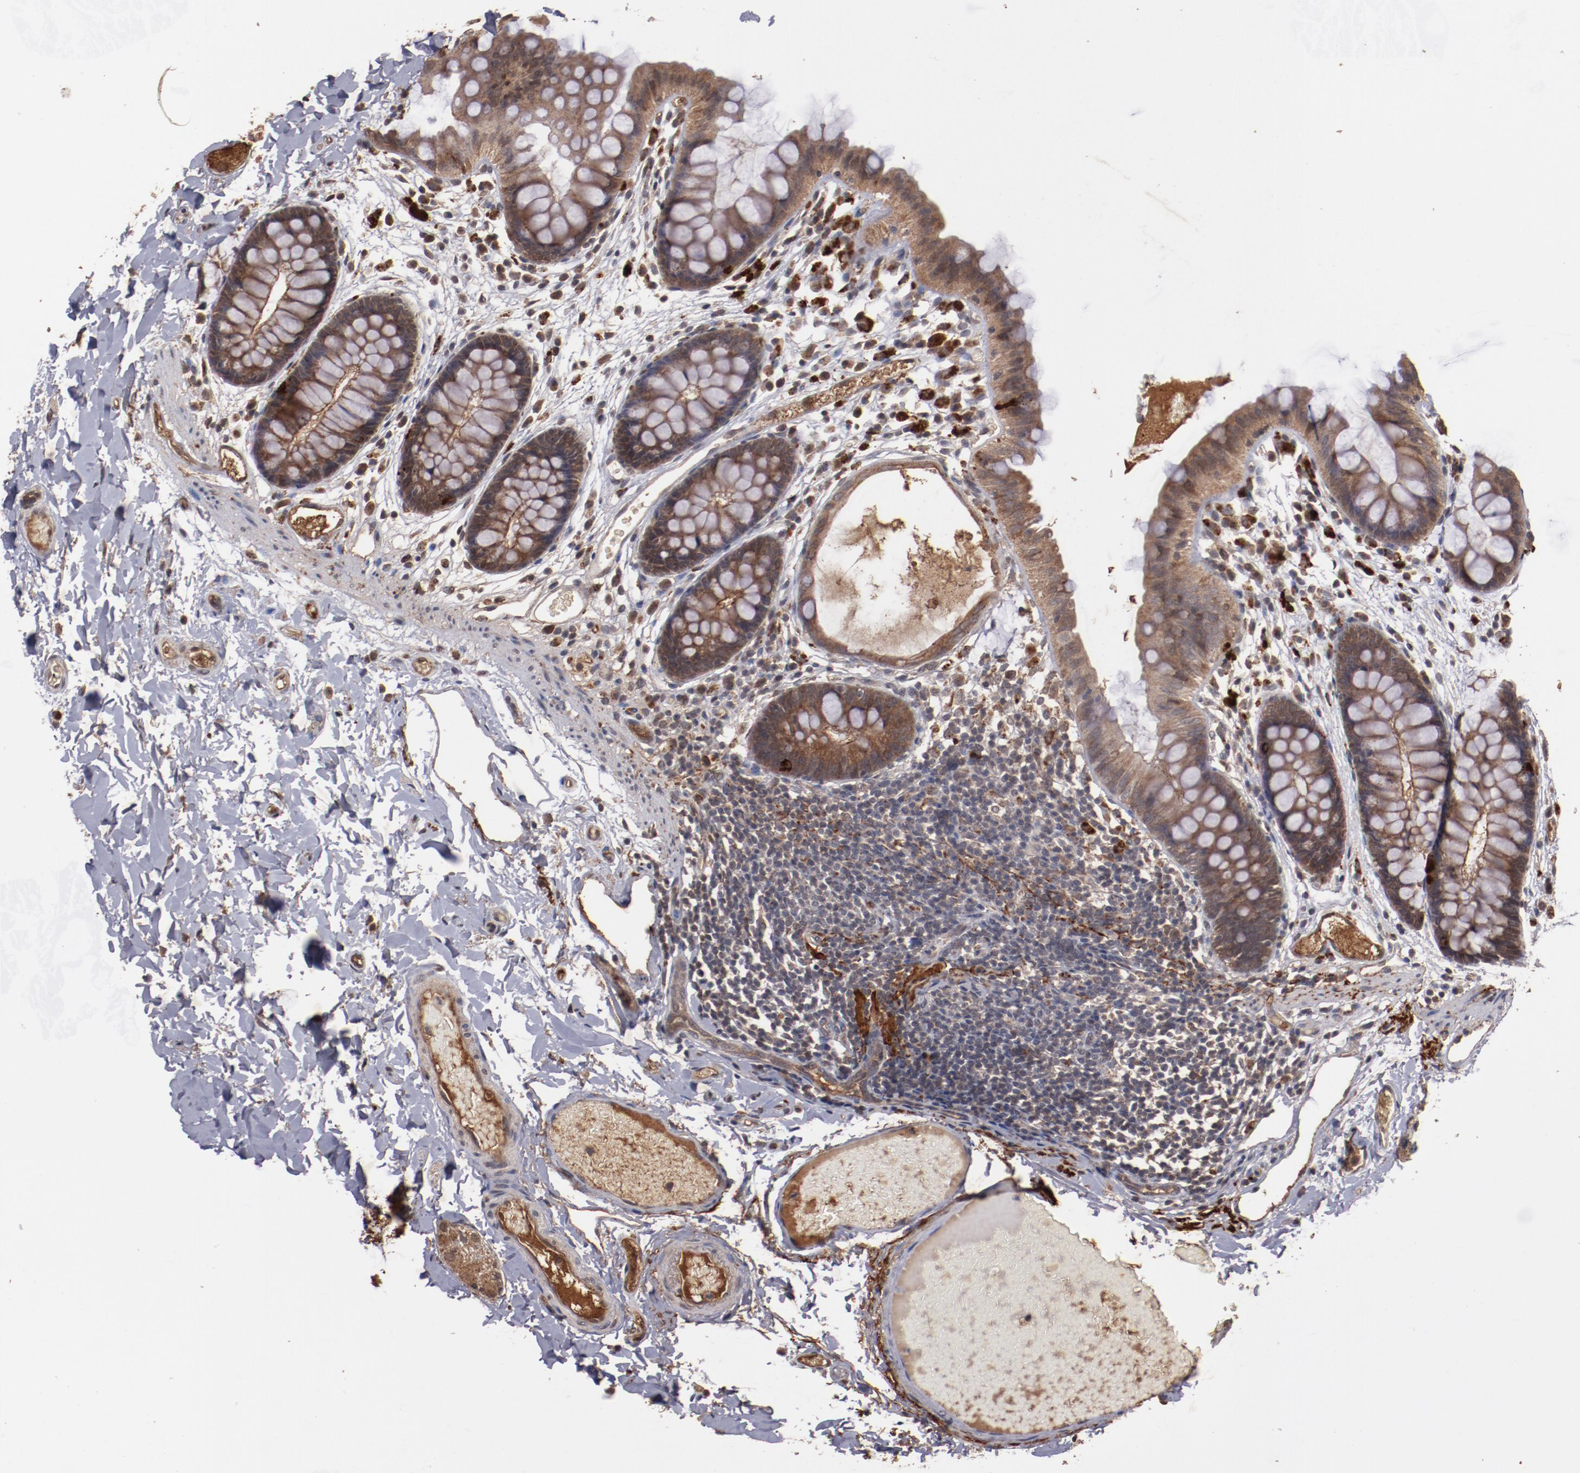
{"staining": {"intensity": "weak", "quantity": "25%-75%", "location": "cytoplasmic/membranous"}, "tissue": "colon", "cell_type": "Endothelial cells", "image_type": "normal", "snomed": [{"axis": "morphology", "description": "Normal tissue, NOS"}, {"axis": "topography", "description": "Smooth muscle"}, {"axis": "topography", "description": "Colon"}], "caption": "Weak cytoplasmic/membranous positivity for a protein is identified in approximately 25%-75% of endothelial cells of benign colon using IHC.", "gene": "TENM1", "patient": {"sex": "male", "age": 67}}